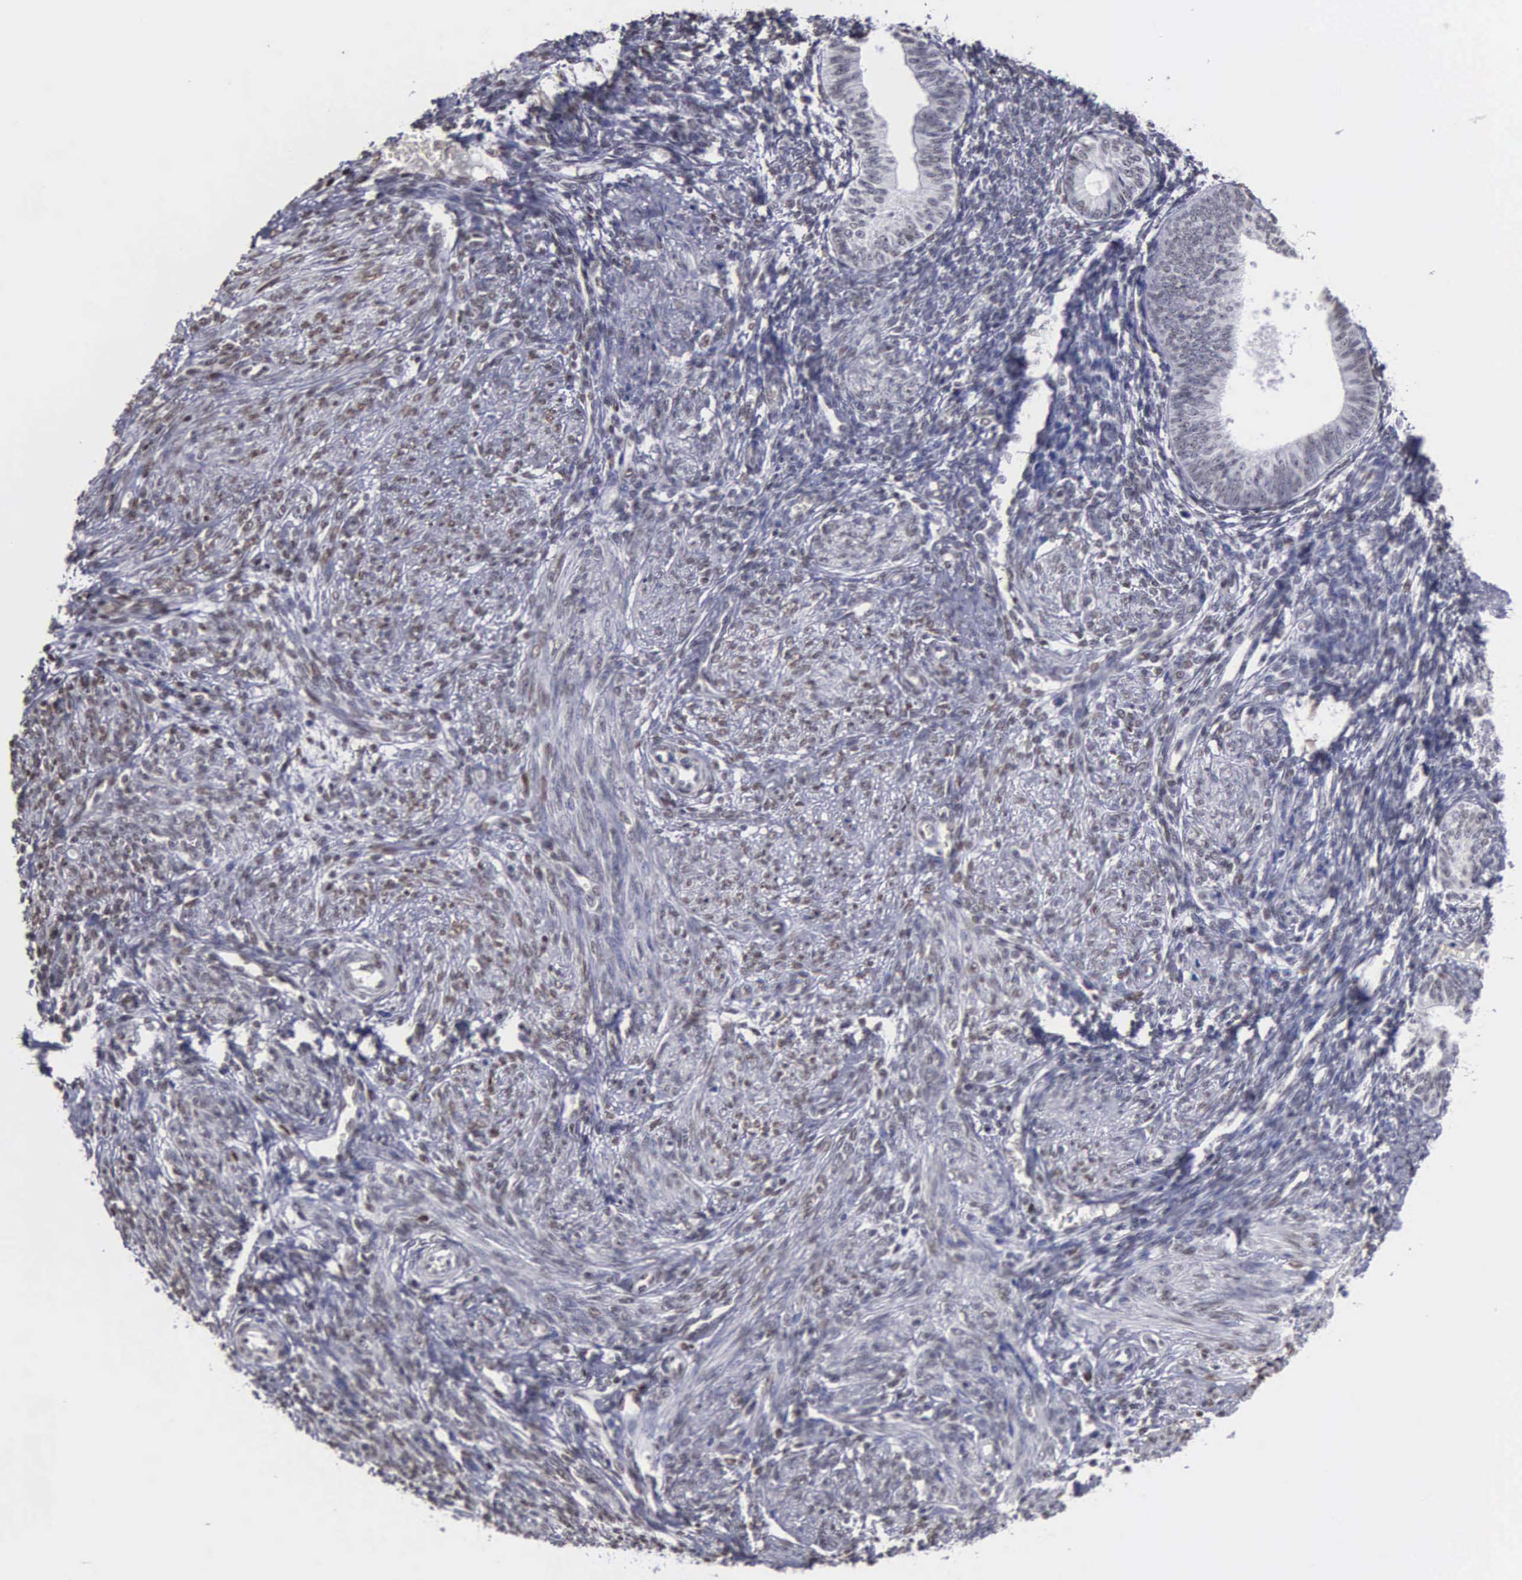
{"staining": {"intensity": "moderate", "quantity": "25%-75%", "location": "cytoplasmic/membranous"}, "tissue": "endometrium", "cell_type": "Cells in endometrial stroma", "image_type": "normal", "snomed": [{"axis": "morphology", "description": "Normal tissue, NOS"}, {"axis": "topography", "description": "Endometrium"}], "caption": "The micrograph demonstrates a brown stain indicating the presence of a protein in the cytoplasmic/membranous of cells in endometrial stroma in endometrium.", "gene": "CCNG1", "patient": {"sex": "female", "age": 82}}